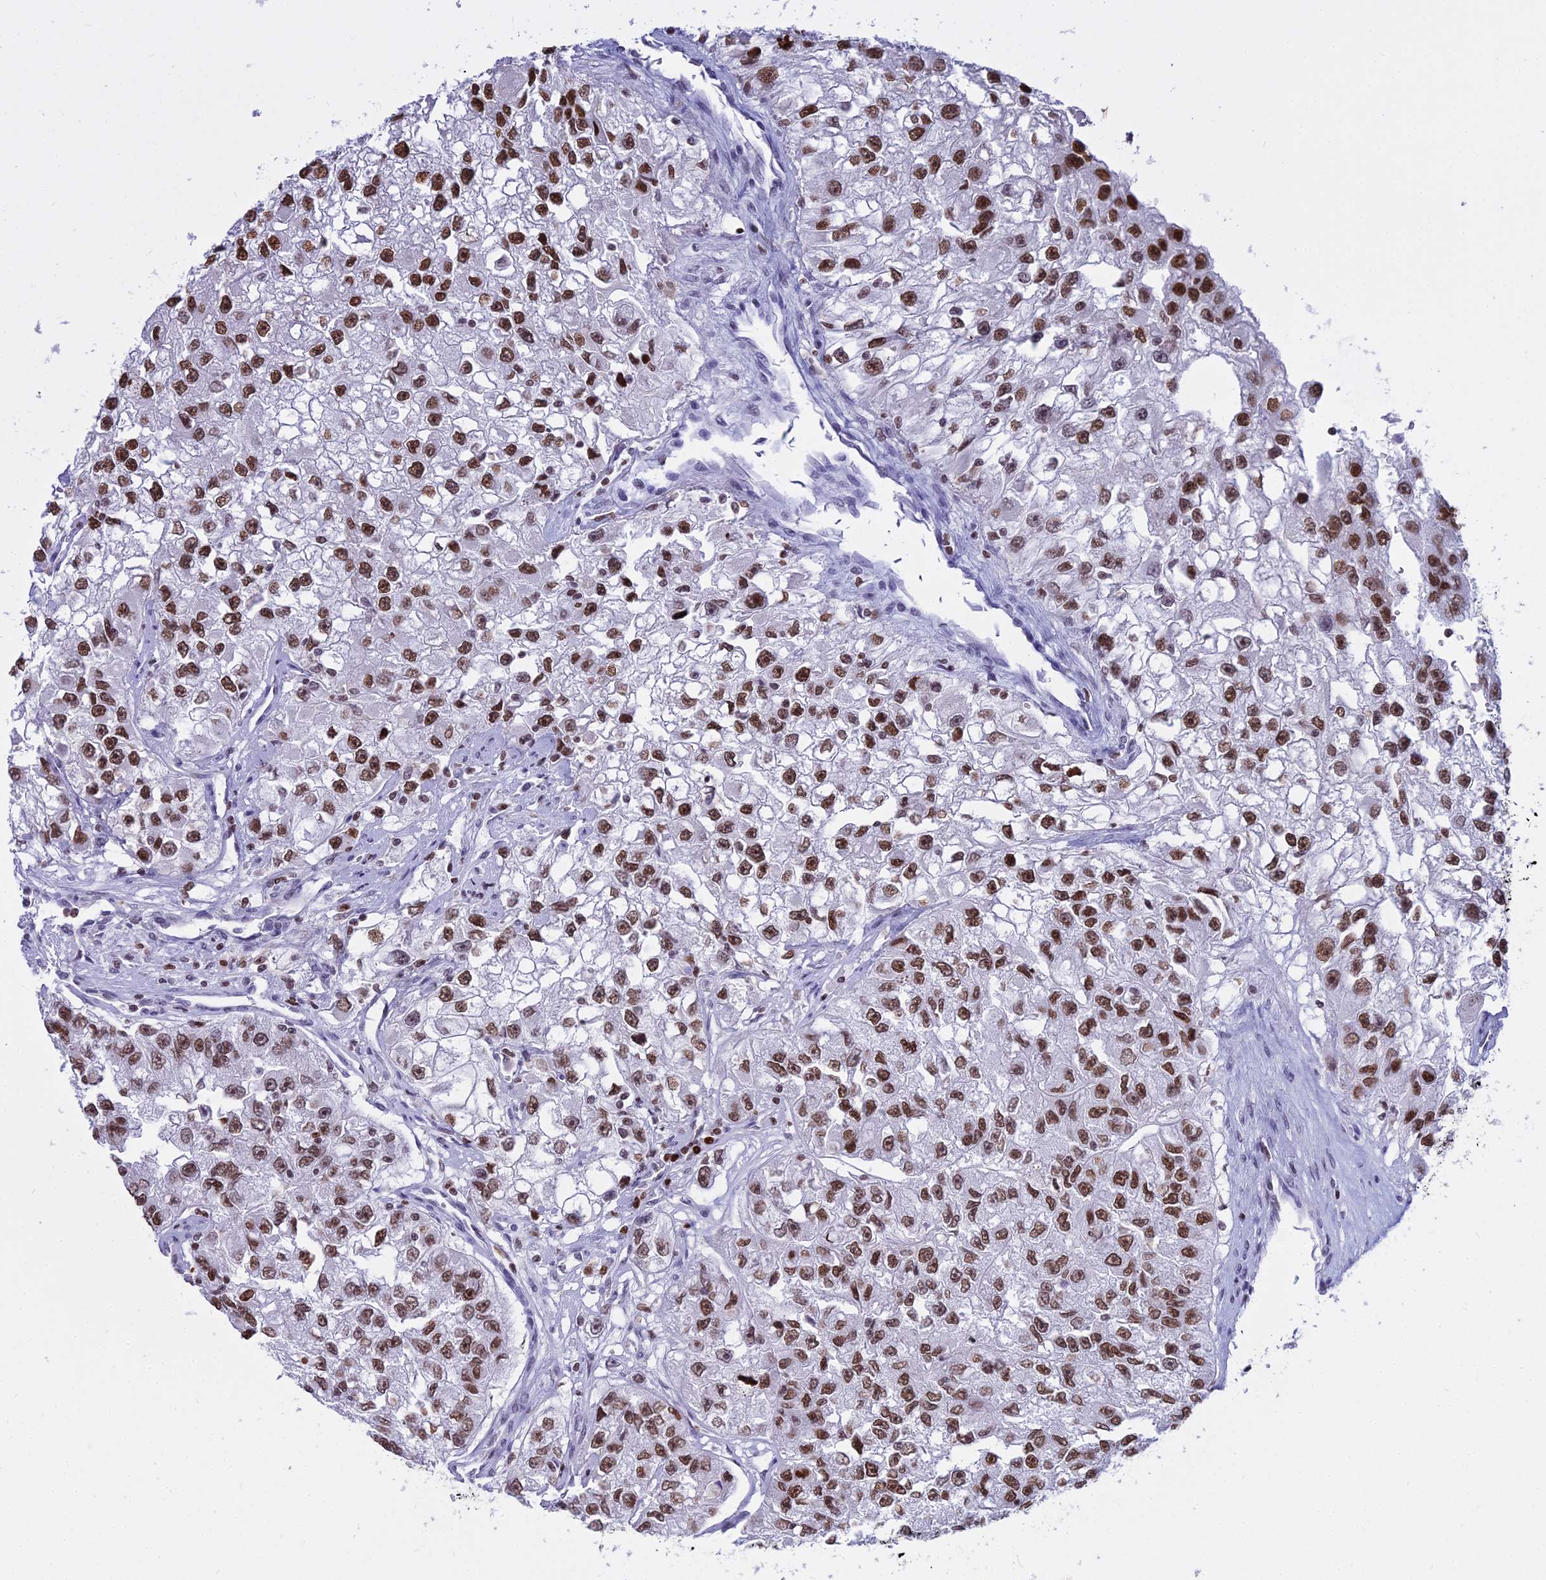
{"staining": {"intensity": "strong", "quantity": ">75%", "location": "nuclear"}, "tissue": "renal cancer", "cell_type": "Tumor cells", "image_type": "cancer", "snomed": [{"axis": "morphology", "description": "Adenocarcinoma, NOS"}, {"axis": "topography", "description": "Kidney"}], "caption": "IHC image of human renal cancer (adenocarcinoma) stained for a protein (brown), which shows high levels of strong nuclear positivity in about >75% of tumor cells.", "gene": "PARP1", "patient": {"sex": "male", "age": 63}}